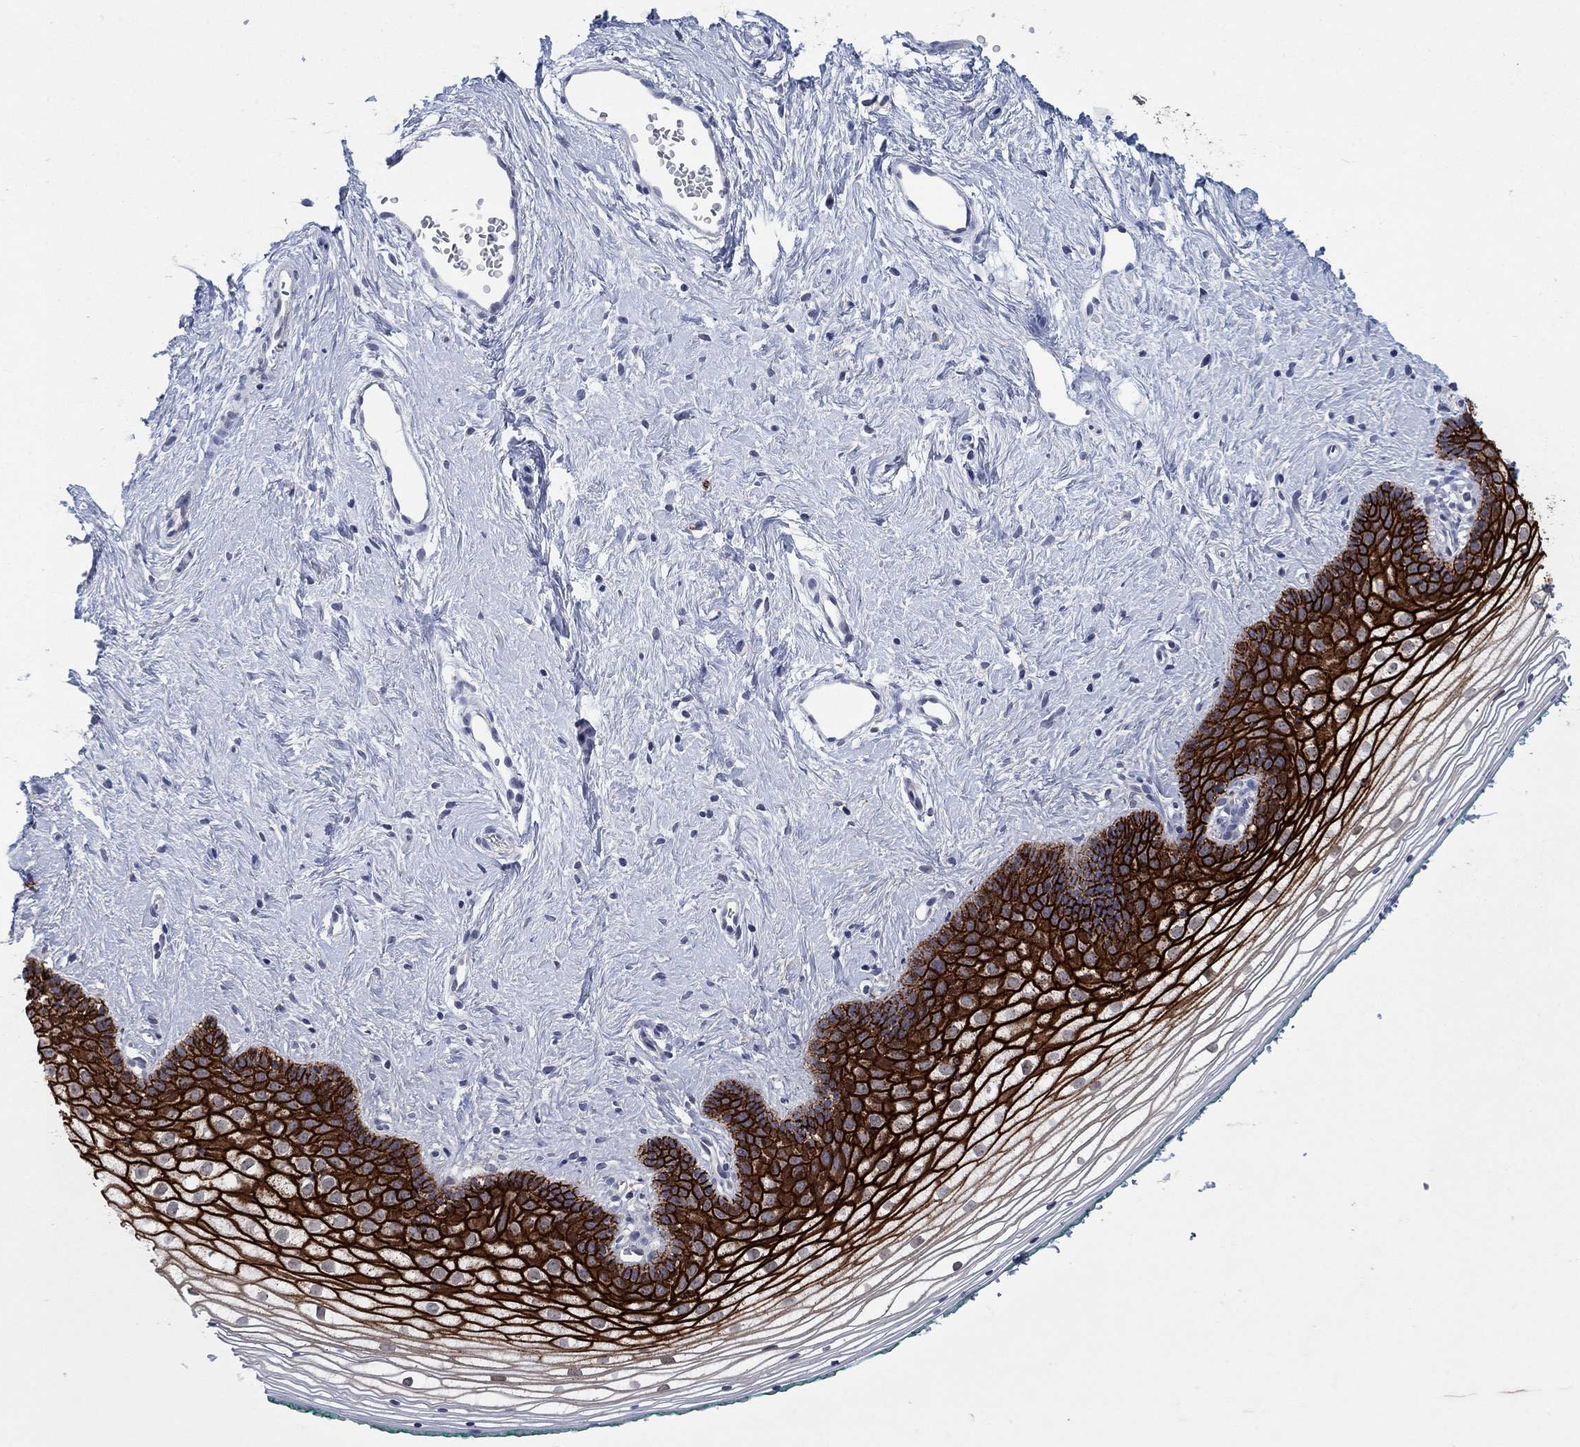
{"staining": {"intensity": "strong", "quantity": ">75%", "location": "cytoplasmic/membranous"}, "tissue": "vagina", "cell_type": "Squamous epithelial cells", "image_type": "normal", "snomed": [{"axis": "morphology", "description": "Normal tissue, NOS"}, {"axis": "topography", "description": "Vagina"}], "caption": "The image demonstrates staining of benign vagina, revealing strong cytoplasmic/membranous protein expression (brown color) within squamous epithelial cells. The staining was performed using DAB (3,3'-diaminobenzidine), with brown indicating positive protein expression. Nuclei are stained blue with hematoxylin.", "gene": "SDC1", "patient": {"sex": "female", "age": 36}}